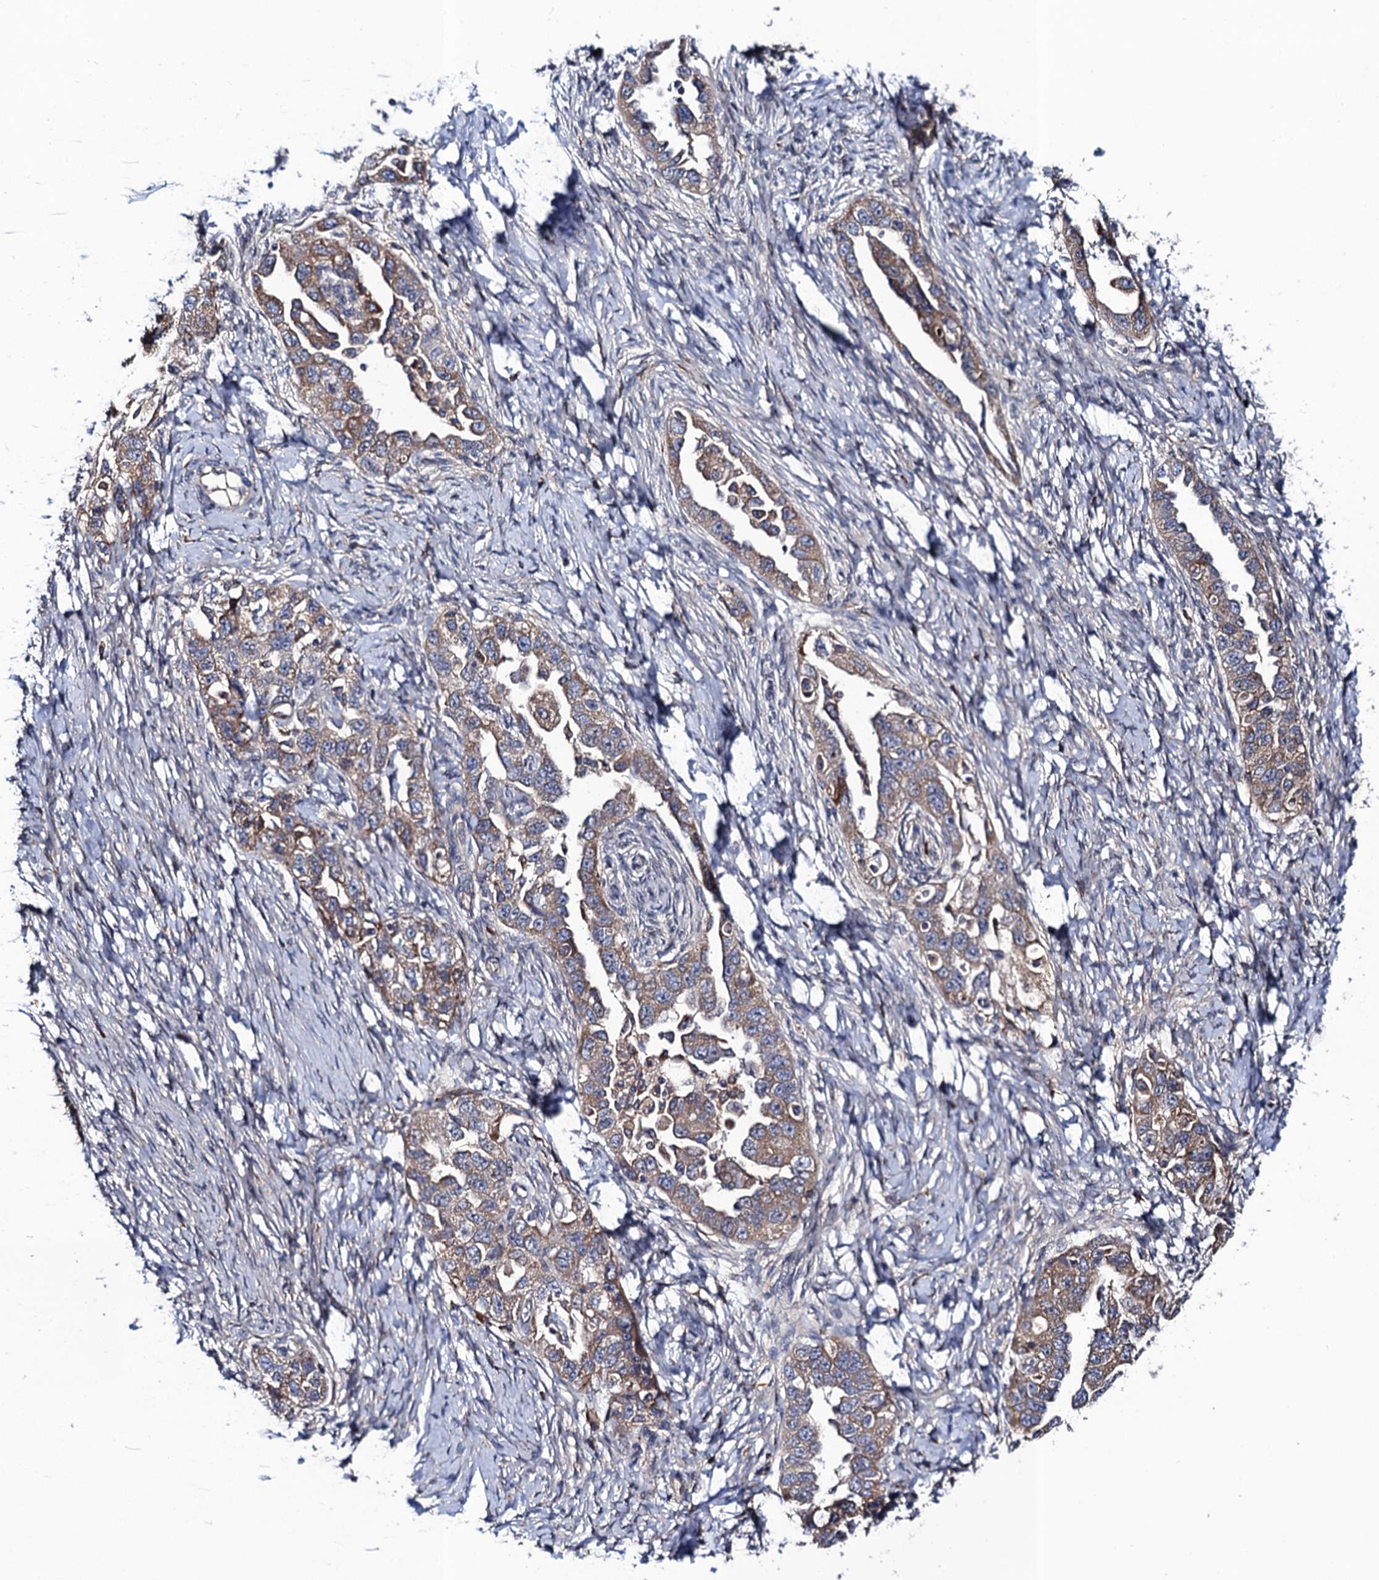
{"staining": {"intensity": "moderate", "quantity": ">75%", "location": "cytoplasmic/membranous"}, "tissue": "ovarian cancer", "cell_type": "Tumor cells", "image_type": "cancer", "snomed": [{"axis": "morphology", "description": "Carcinoma, NOS"}, {"axis": "morphology", "description": "Cystadenocarcinoma, serous, NOS"}, {"axis": "topography", "description": "Ovary"}], "caption": "Moderate cytoplasmic/membranous positivity is seen in approximately >75% of tumor cells in ovarian serous cystadenocarcinoma.", "gene": "PGLS", "patient": {"sex": "female", "age": 69}}